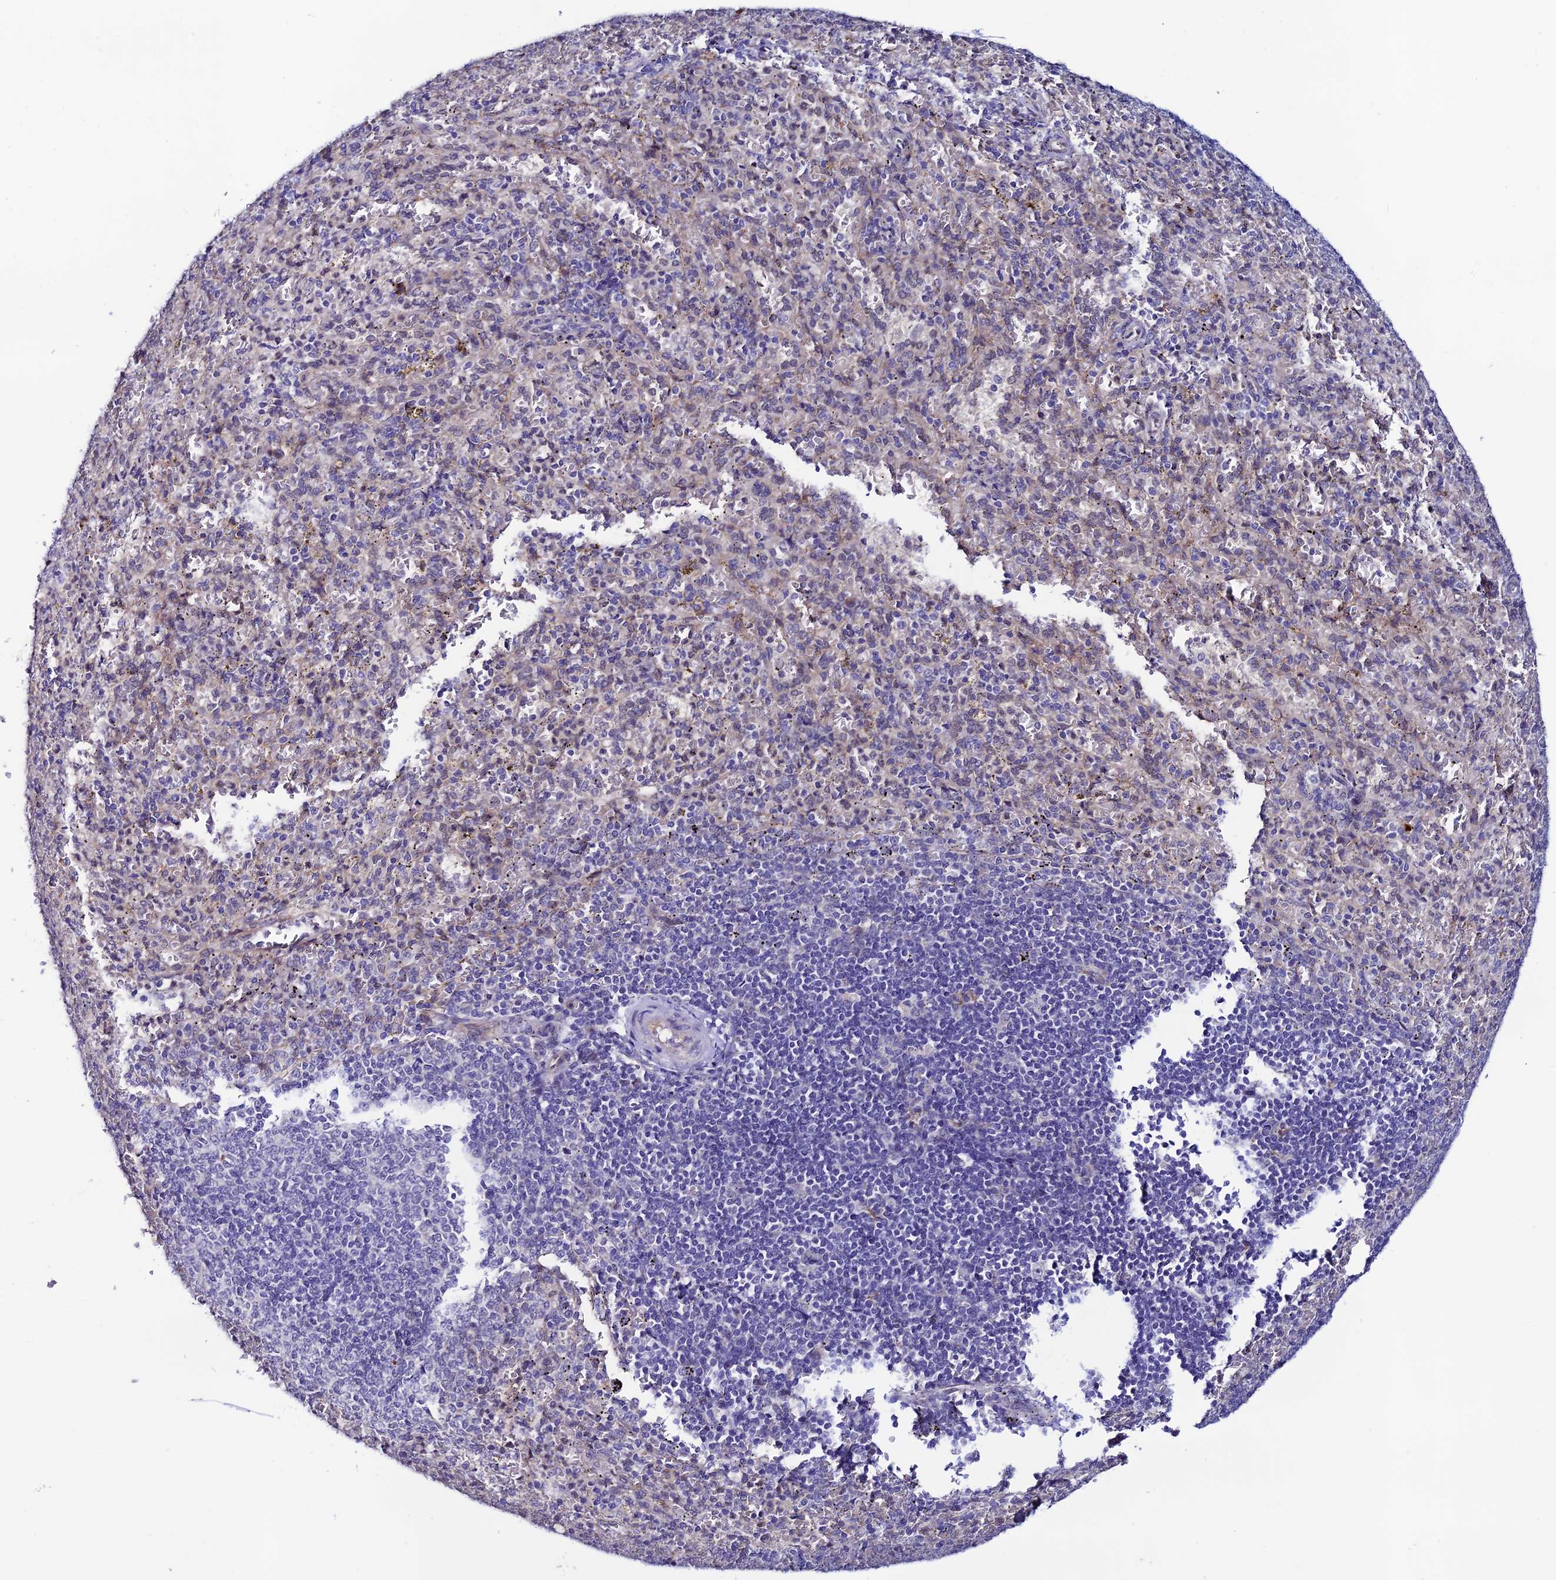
{"staining": {"intensity": "negative", "quantity": "none", "location": "none"}, "tissue": "spleen", "cell_type": "Cells in red pulp", "image_type": "normal", "snomed": [{"axis": "morphology", "description": "Normal tissue, NOS"}, {"axis": "topography", "description": "Spleen"}], "caption": "Immunohistochemistry (IHC) histopathology image of unremarkable spleen stained for a protein (brown), which displays no staining in cells in red pulp.", "gene": "FZD8", "patient": {"sex": "female", "age": 21}}